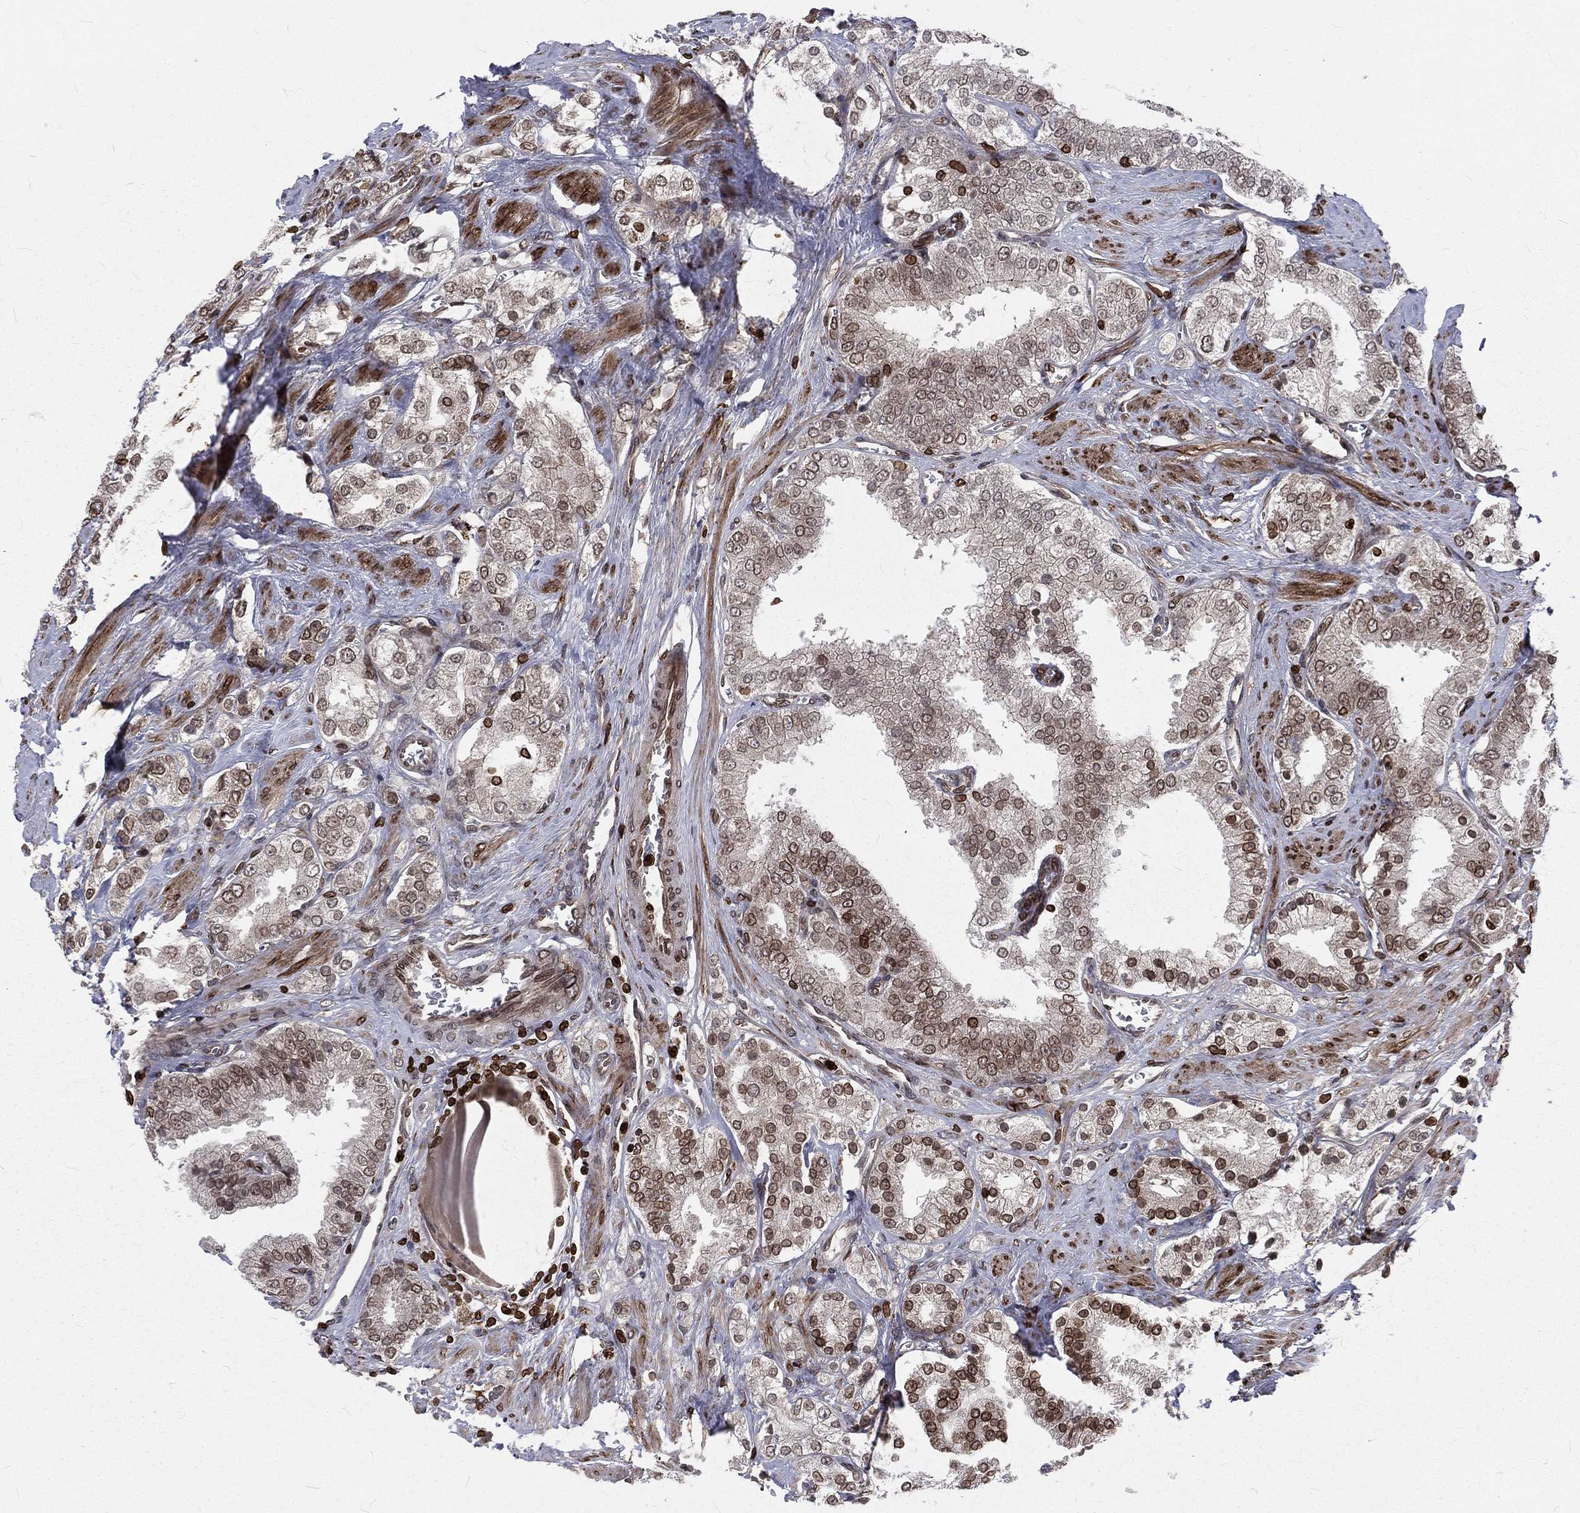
{"staining": {"intensity": "moderate", "quantity": "<25%", "location": "cytoplasmic/membranous,nuclear"}, "tissue": "prostate cancer", "cell_type": "Tumor cells", "image_type": "cancer", "snomed": [{"axis": "morphology", "description": "Adenocarcinoma, NOS"}, {"axis": "topography", "description": "Prostate and seminal vesicle, NOS"}, {"axis": "topography", "description": "Prostate"}], "caption": "Protein staining by immunohistochemistry exhibits moderate cytoplasmic/membranous and nuclear staining in approximately <25% of tumor cells in prostate adenocarcinoma.", "gene": "LBR", "patient": {"sex": "male", "age": 67}}